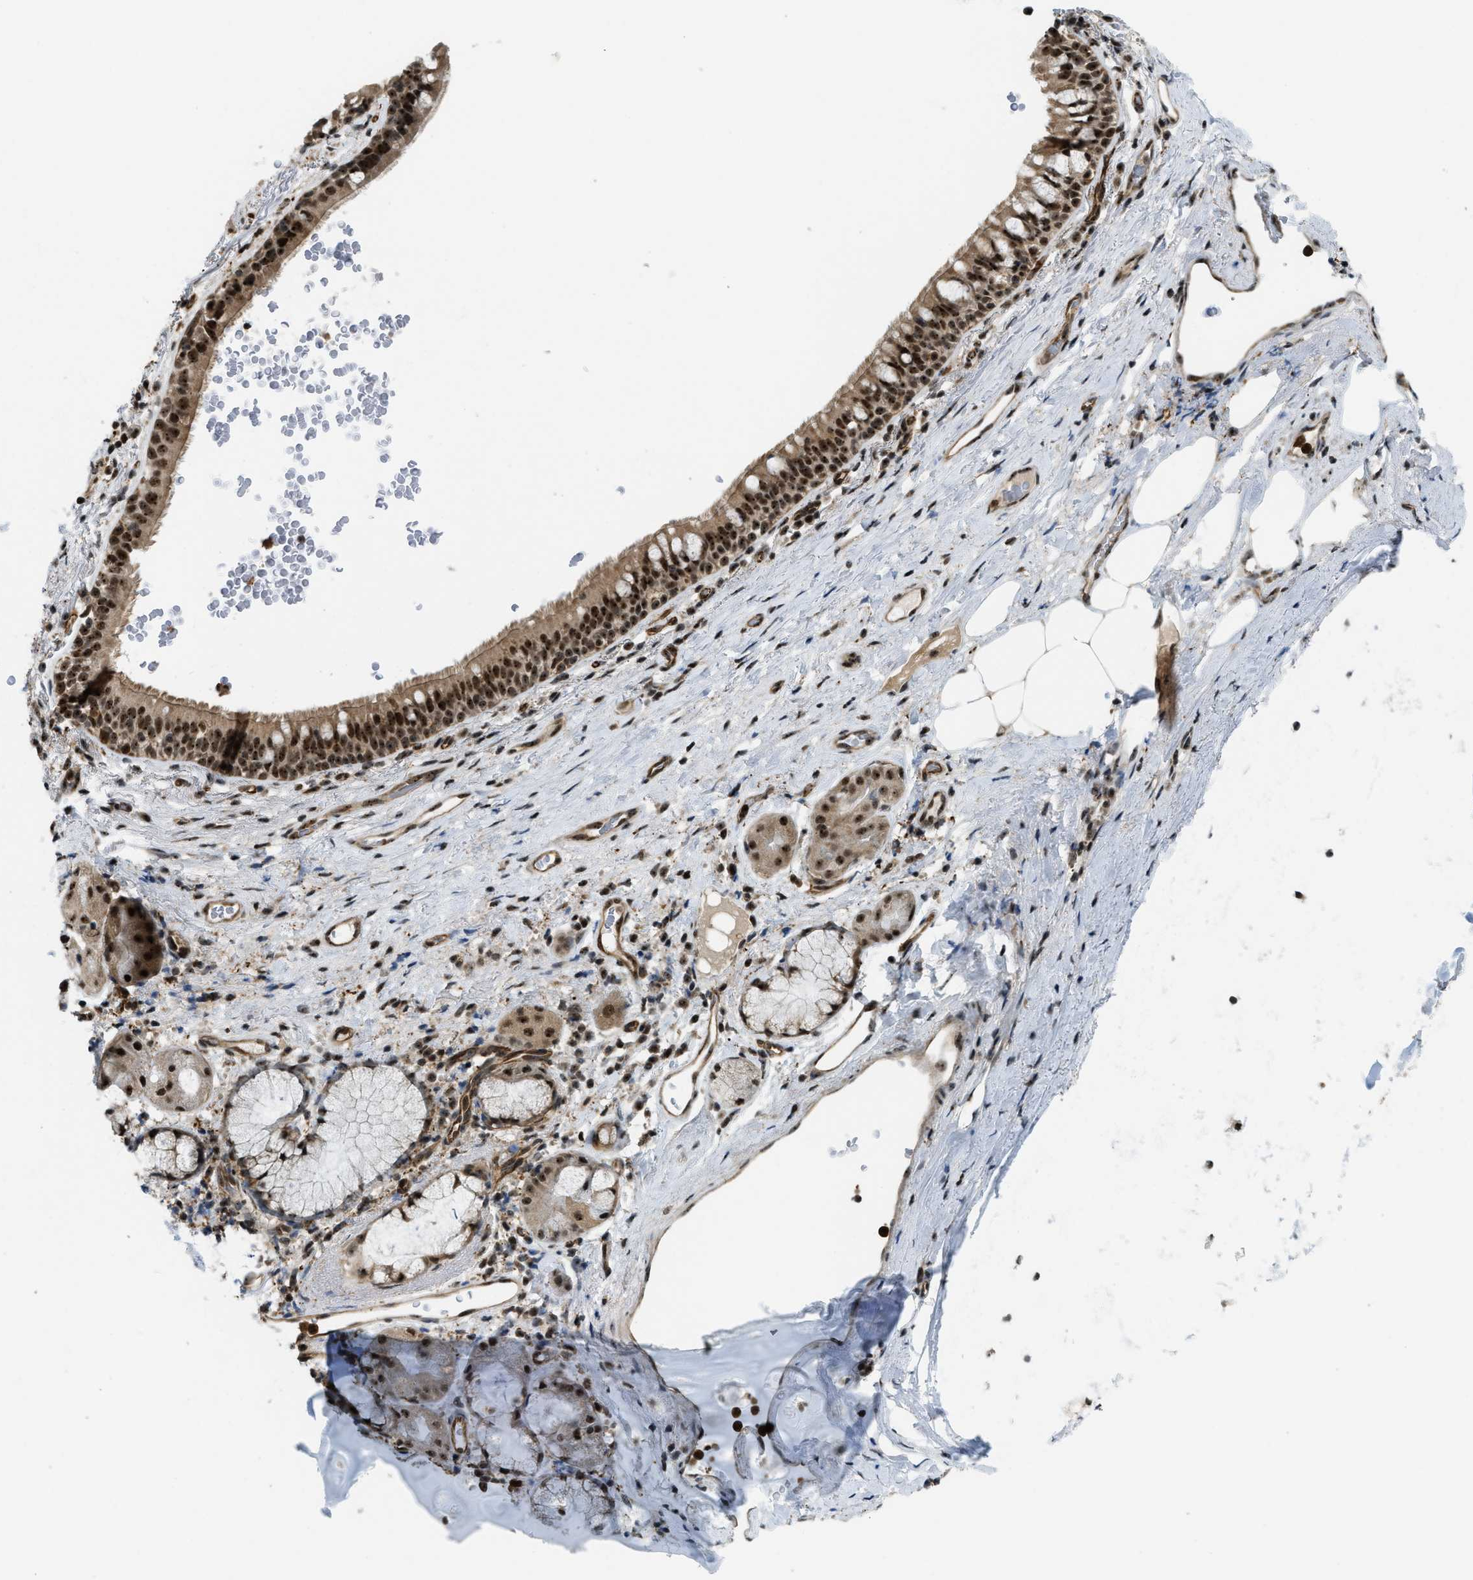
{"staining": {"intensity": "strong", "quantity": ">75%", "location": "nuclear"}, "tissue": "bronchus", "cell_type": "Respiratory epithelial cells", "image_type": "normal", "snomed": [{"axis": "morphology", "description": "Normal tissue, NOS"}, {"axis": "morphology", "description": "Inflammation, NOS"}, {"axis": "topography", "description": "Cartilage tissue"}, {"axis": "topography", "description": "Bronchus"}], "caption": "The photomicrograph displays a brown stain indicating the presence of a protein in the nuclear of respiratory epithelial cells in bronchus. (Brightfield microscopy of DAB IHC at high magnification).", "gene": "E2F1", "patient": {"sex": "male", "age": 77}}